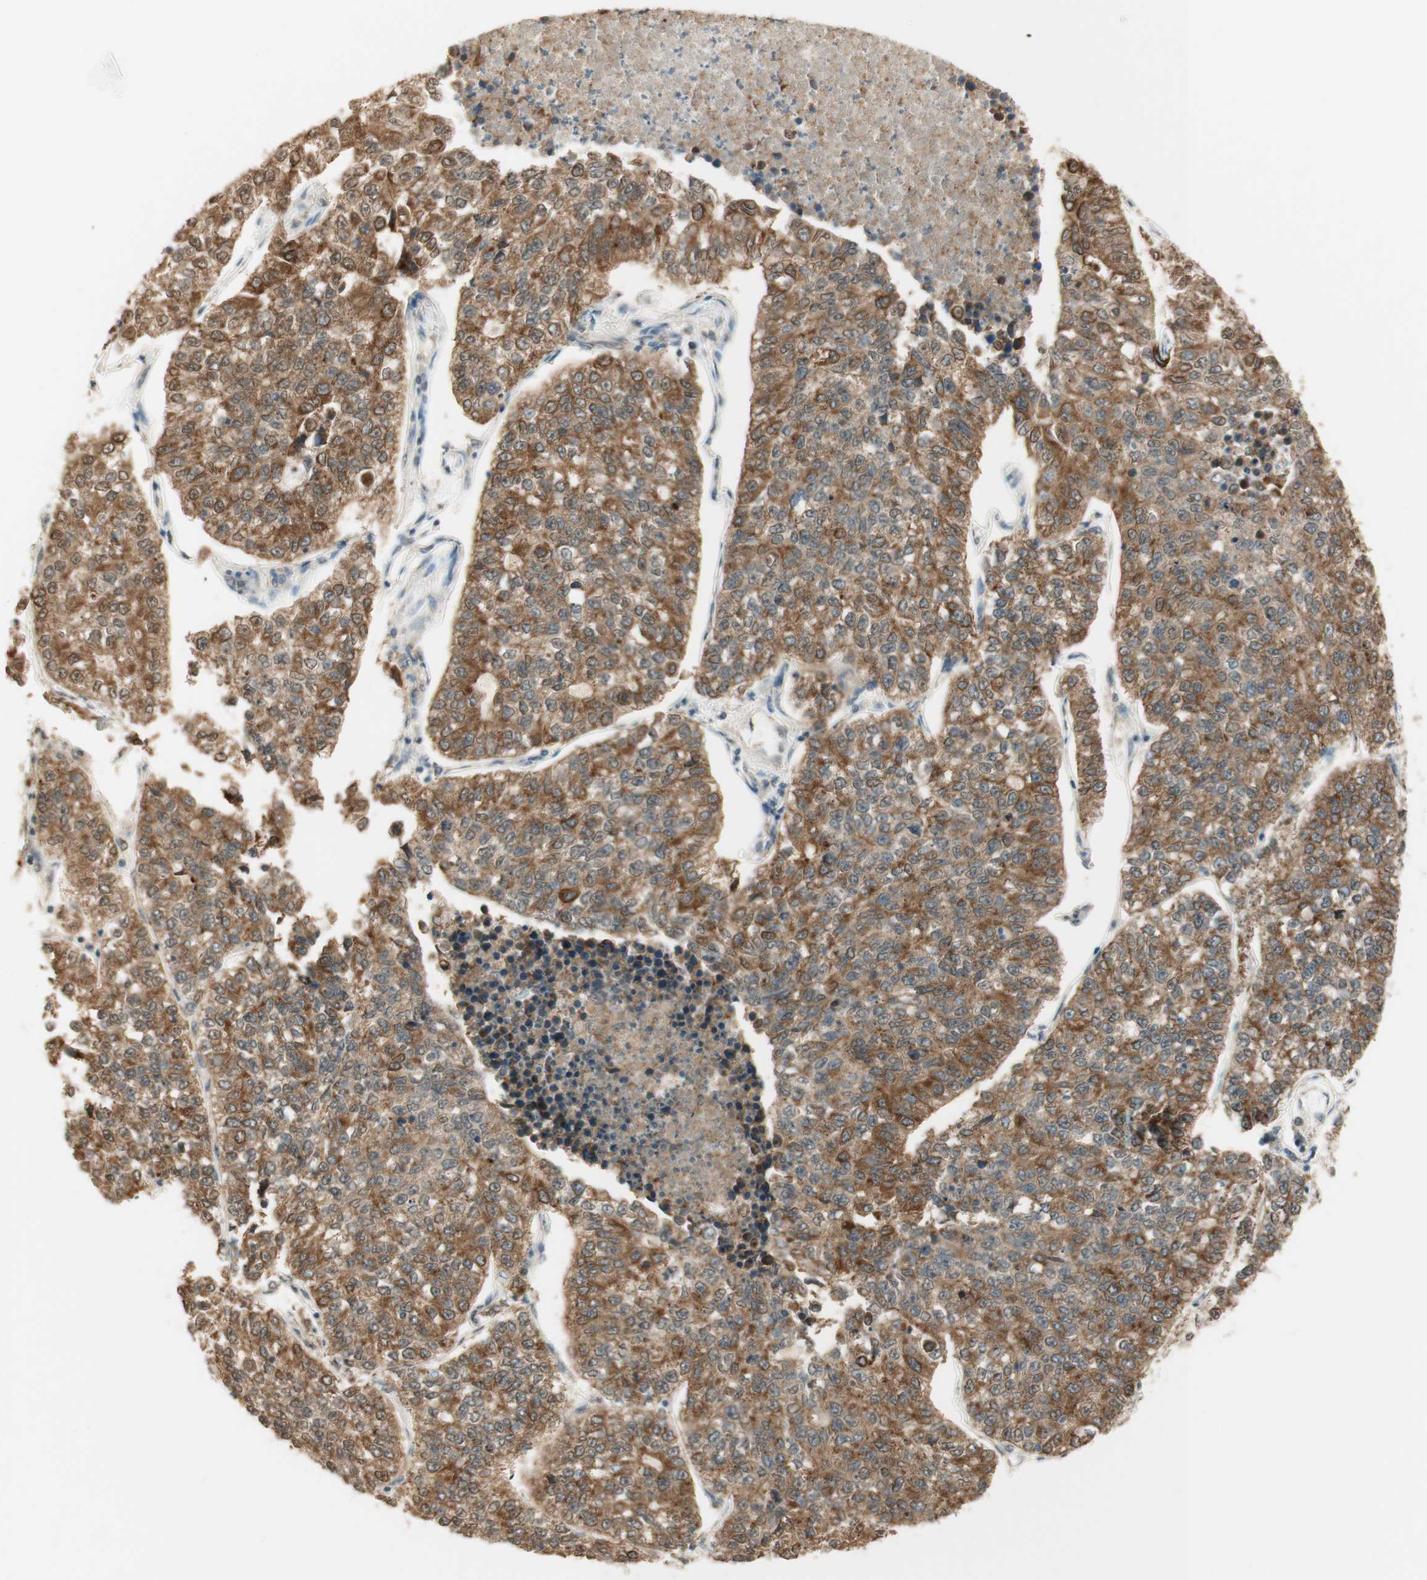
{"staining": {"intensity": "moderate", "quantity": ">75%", "location": "cytoplasmic/membranous"}, "tissue": "lung cancer", "cell_type": "Tumor cells", "image_type": "cancer", "snomed": [{"axis": "morphology", "description": "Adenocarcinoma, NOS"}, {"axis": "topography", "description": "Lung"}], "caption": "Protein staining displays moderate cytoplasmic/membranous positivity in about >75% of tumor cells in lung cancer (adenocarcinoma). The staining was performed using DAB to visualize the protein expression in brown, while the nuclei were stained in blue with hematoxylin (Magnification: 20x).", "gene": "SPINT2", "patient": {"sex": "male", "age": 49}}